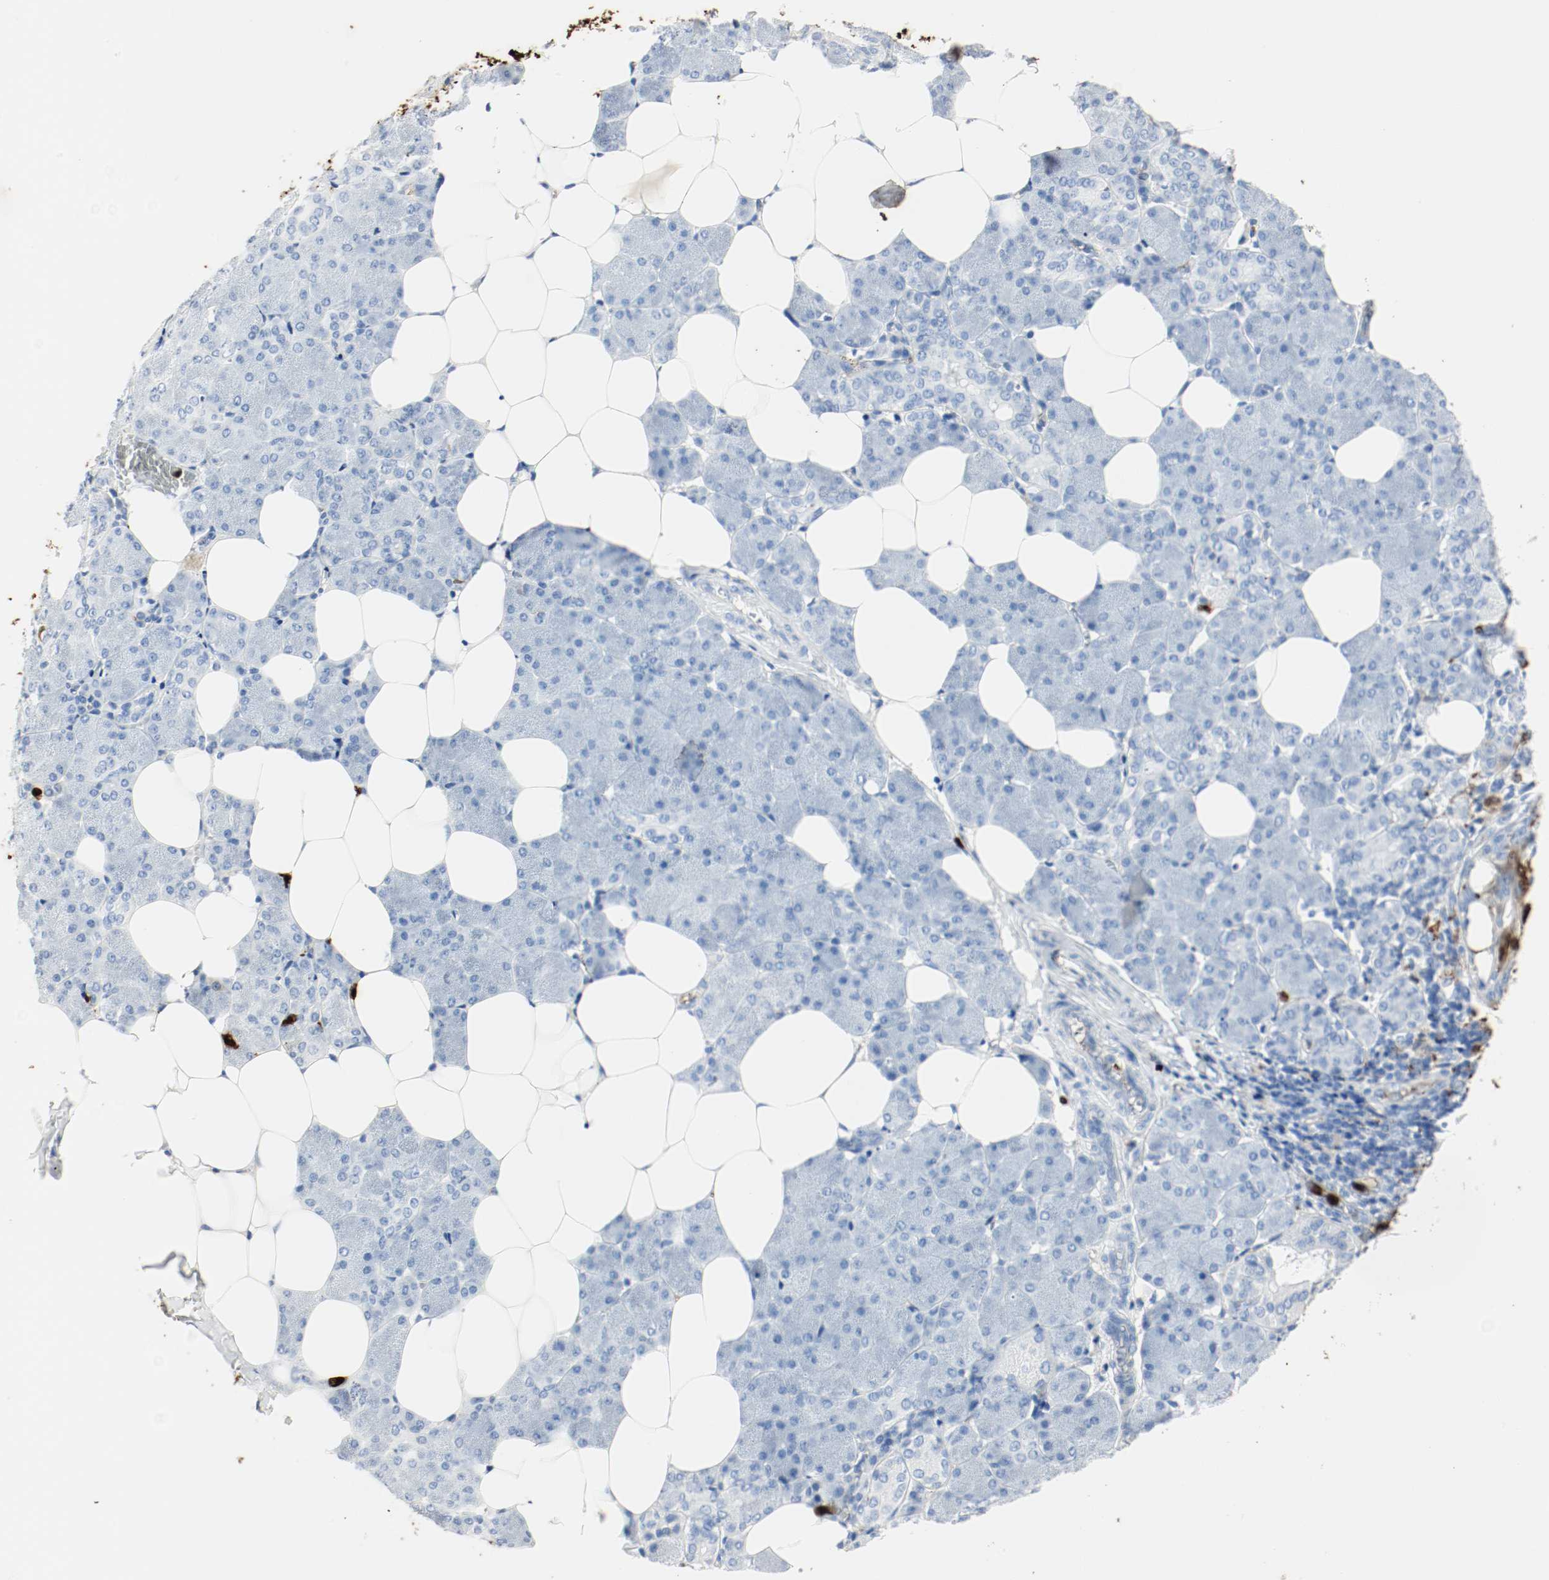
{"staining": {"intensity": "negative", "quantity": "none", "location": "none"}, "tissue": "salivary gland", "cell_type": "Glandular cells", "image_type": "normal", "snomed": [{"axis": "morphology", "description": "Normal tissue, NOS"}, {"axis": "morphology", "description": "Adenoma, NOS"}, {"axis": "topography", "description": "Salivary gland"}], "caption": "The photomicrograph exhibits no staining of glandular cells in benign salivary gland. Brightfield microscopy of immunohistochemistry (IHC) stained with DAB (3,3'-diaminobenzidine) (brown) and hematoxylin (blue), captured at high magnification.", "gene": "S100A9", "patient": {"sex": "female", "age": 32}}